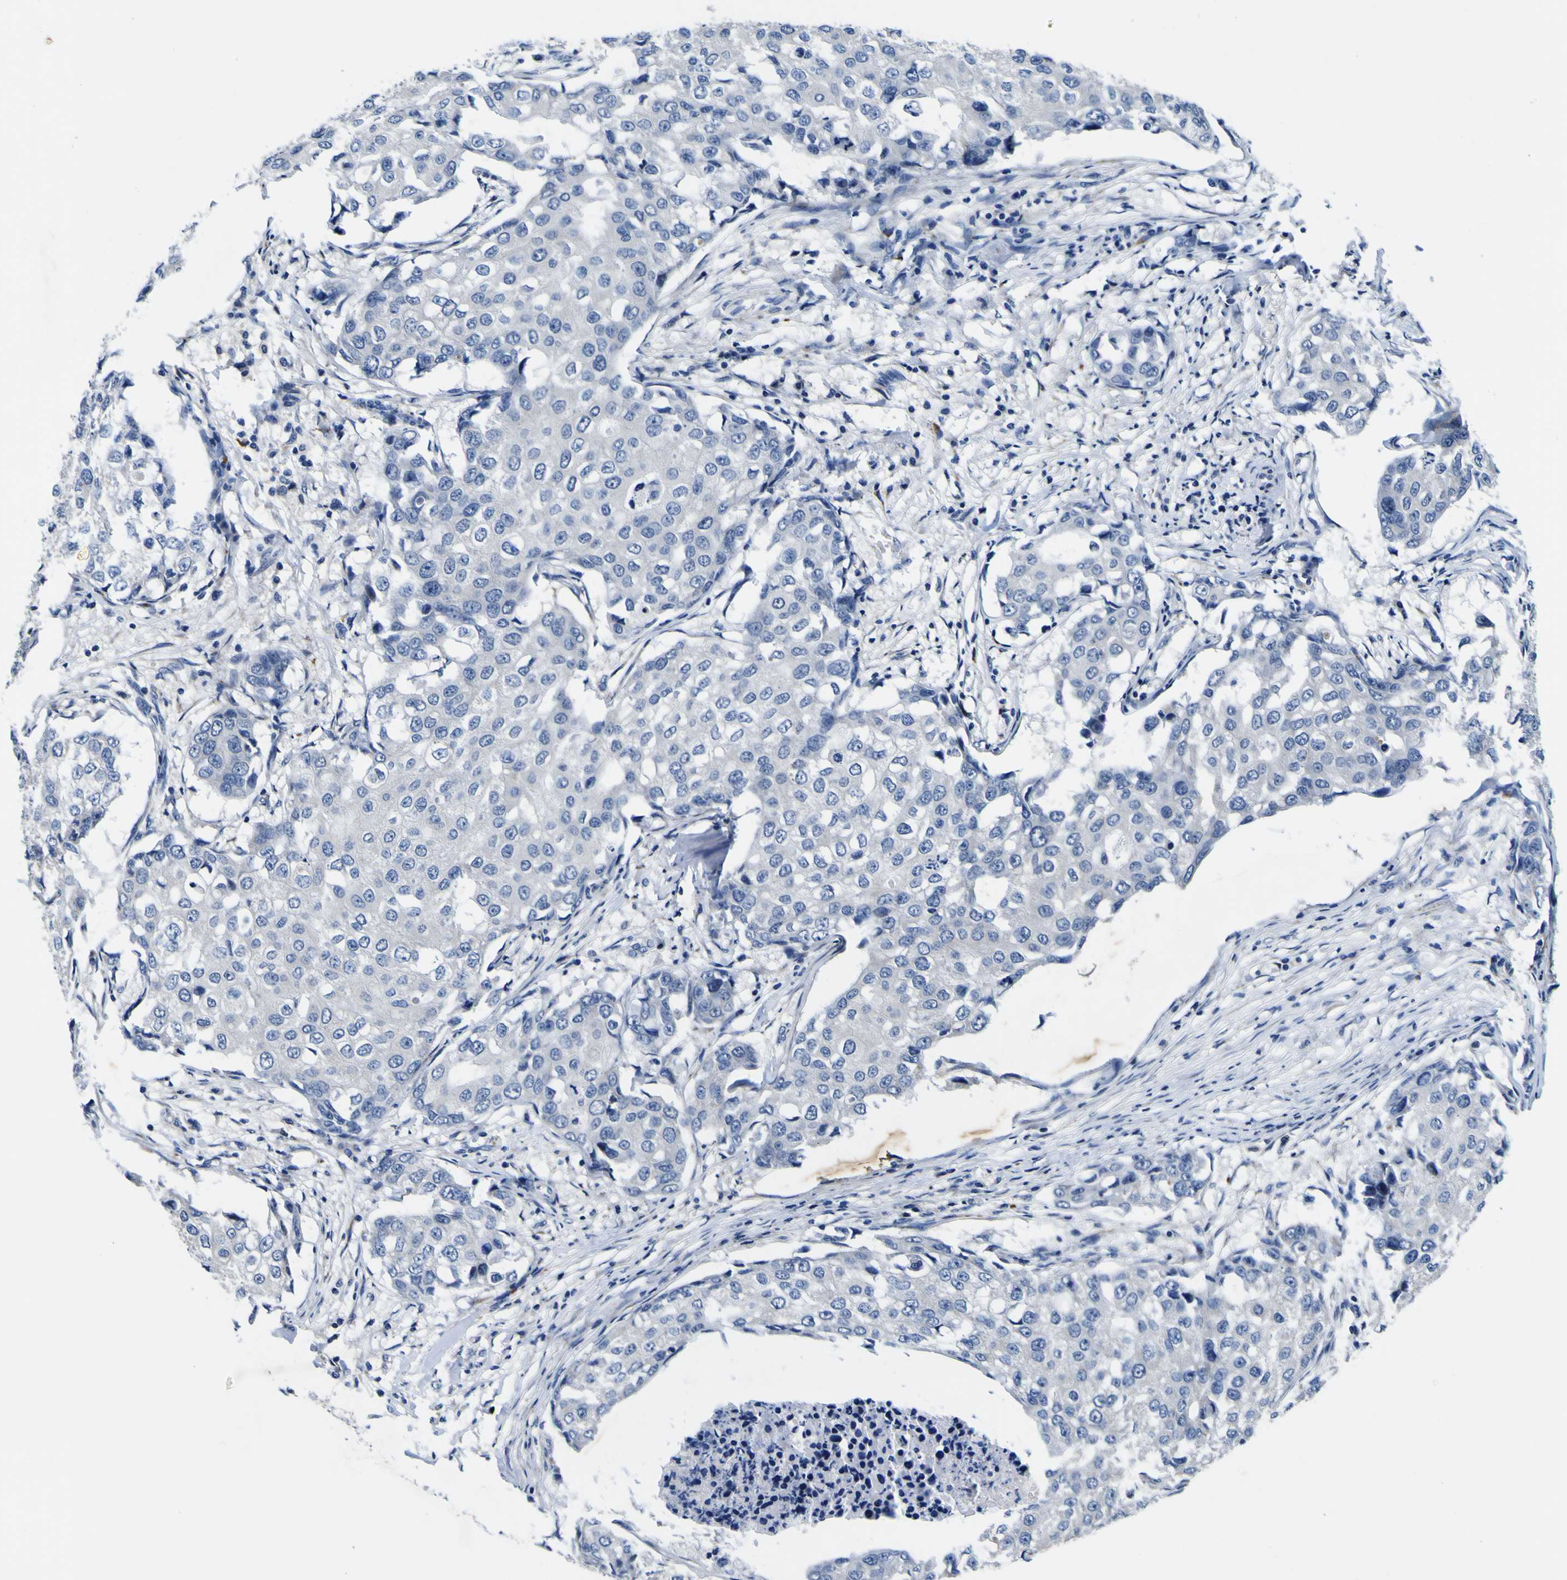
{"staining": {"intensity": "negative", "quantity": "none", "location": "none"}, "tissue": "breast cancer", "cell_type": "Tumor cells", "image_type": "cancer", "snomed": [{"axis": "morphology", "description": "Duct carcinoma"}, {"axis": "topography", "description": "Breast"}], "caption": "A micrograph of breast intraductal carcinoma stained for a protein shows no brown staining in tumor cells.", "gene": "AGAP3", "patient": {"sex": "female", "age": 27}}